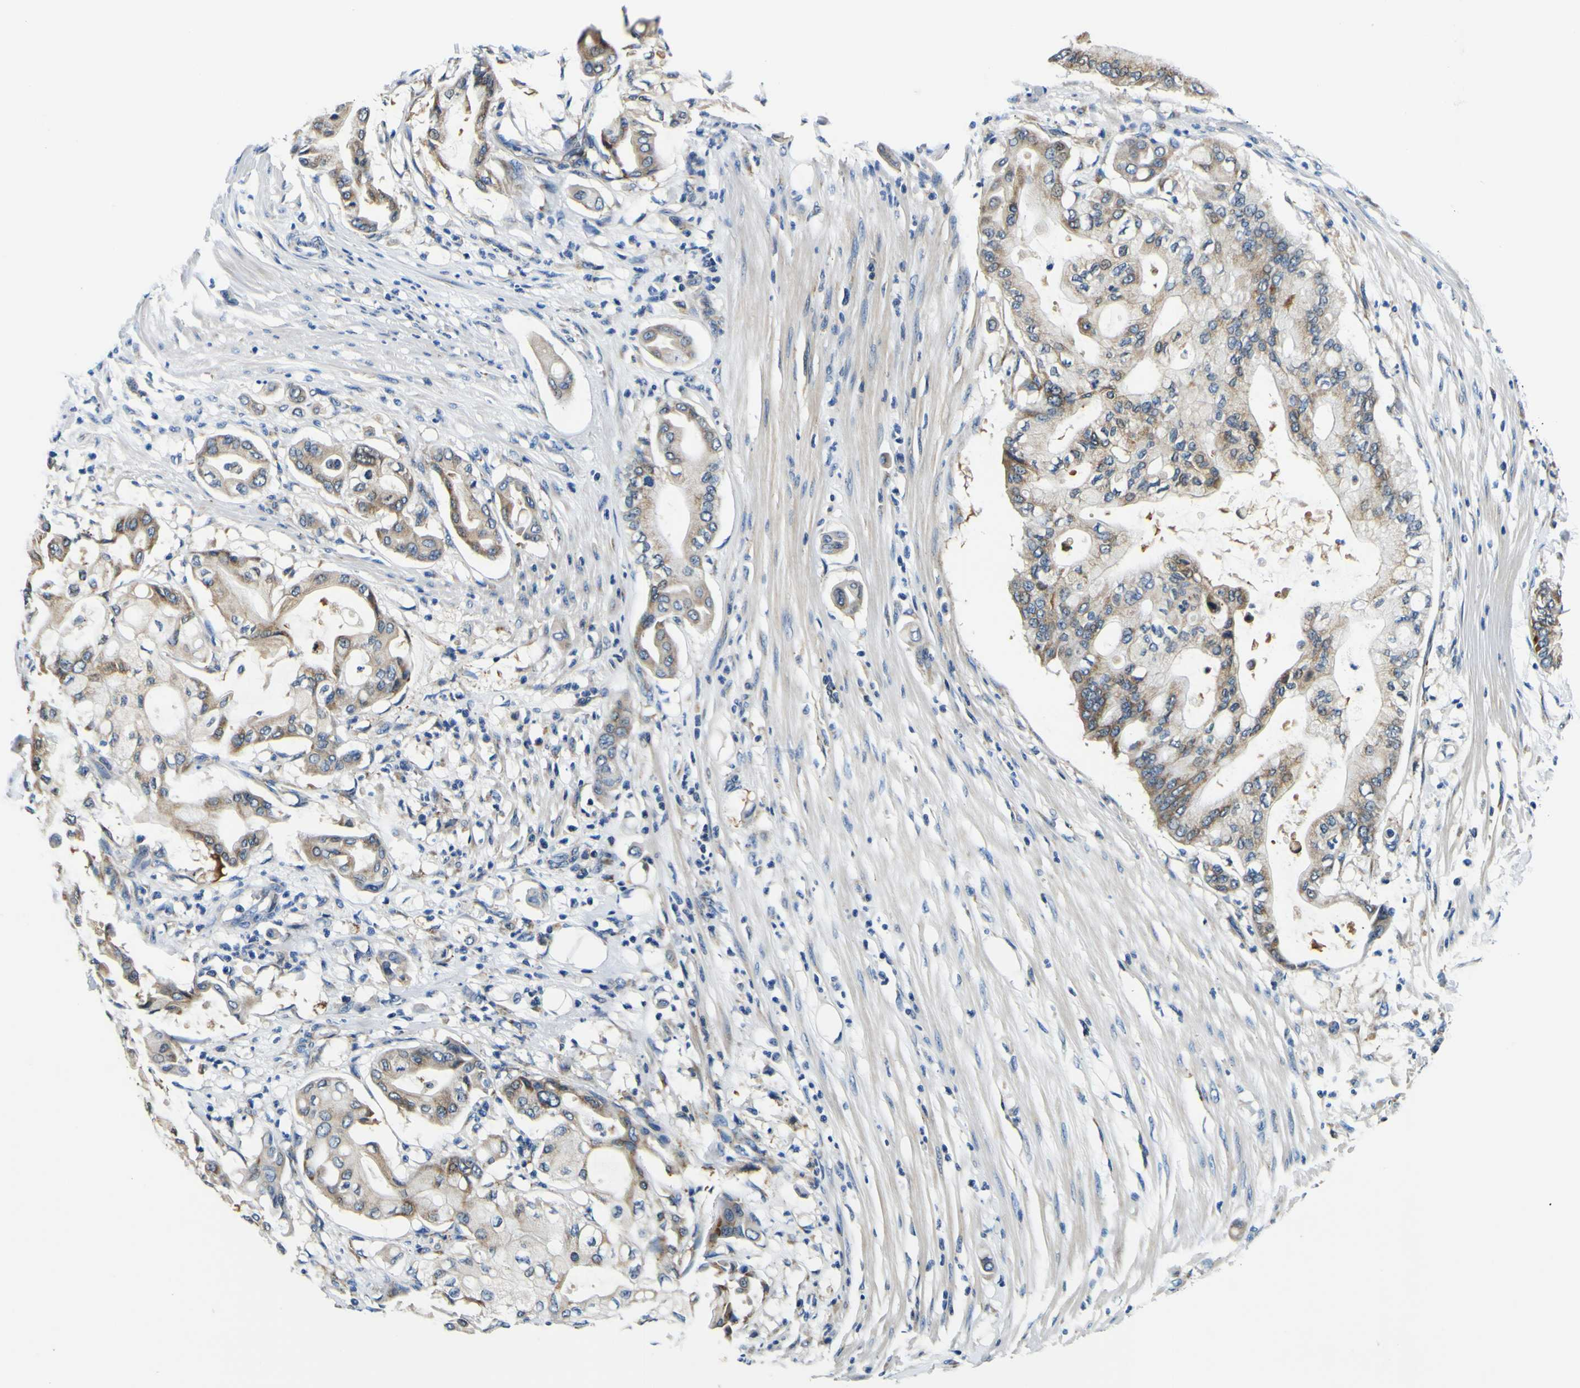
{"staining": {"intensity": "moderate", "quantity": ">75%", "location": "cytoplasmic/membranous"}, "tissue": "pancreatic cancer", "cell_type": "Tumor cells", "image_type": "cancer", "snomed": [{"axis": "morphology", "description": "Adenocarcinoma, NOS"}, {"axis": "morphology", "description": "Adenocarcinoma, metastatic, NOS"}, {"axis": "topography", "description": "Lymph node"}, {"axis": "topography", "description": "Pancreas"}, {"axis": "topography", "description": "Duodenum"}], "caption": "A brown stain highlights moderate cytoplasmic/membranous expression of a protein in pancreatic cancer tumor cells. (DAB (3,3'-diaminobenzidine) = brown stain, brightfield microscopy at high magnification).", "gene": "NLRP3", "patient": {"sex": "female", "age": 64}}